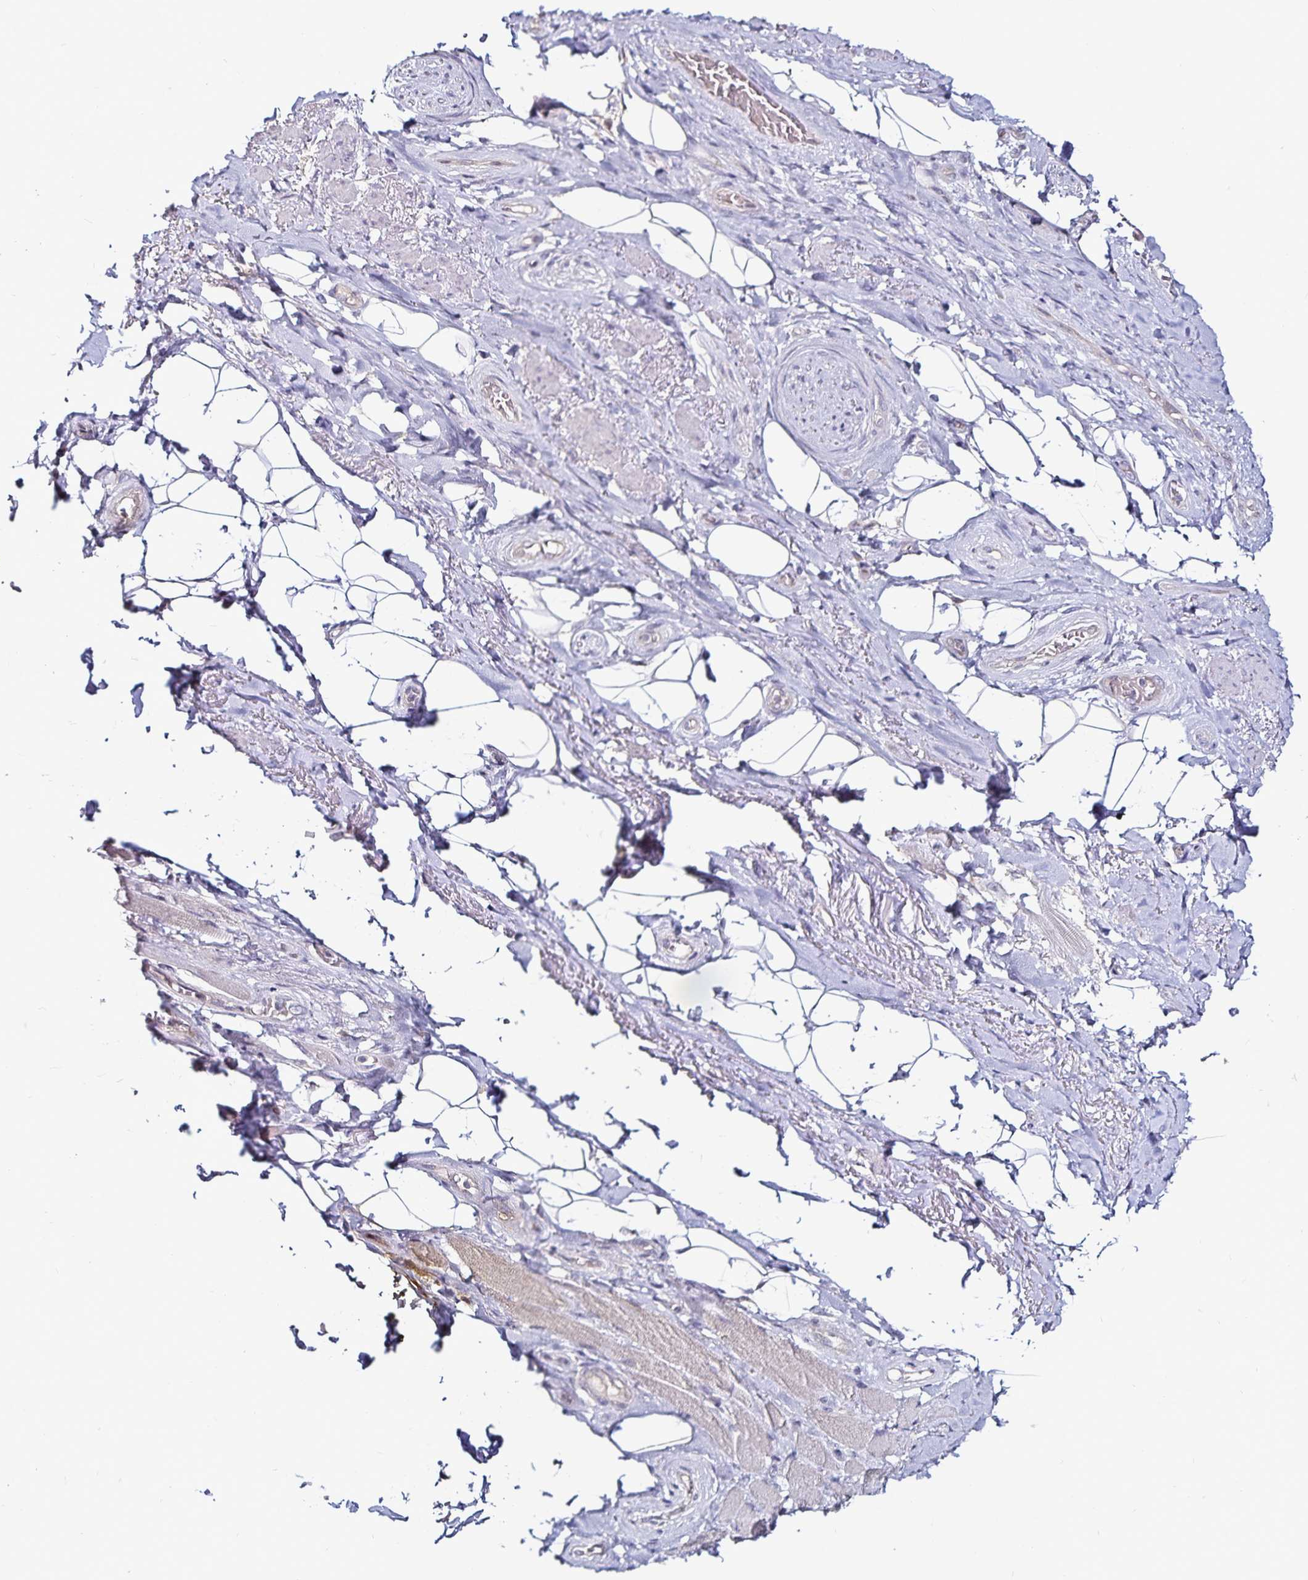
{"staining": {"intensity": "negative", "quantity": "none", "location": "none"}, "tissue": "adipose tissue", "cell_type": "Adipocytes", "image_type": "normal", "snomed": [{"axis": "morphology", "description": "Normal tissue, NOS"}, {"axis": "topography", "description": "Anal"}, {"axis": "topography", "description": "Peripheral nerve tissue"}], "caption": "Human adipose tissue stained for a protein using IHC shows no expression in adipocytes.", "gene": "ACSL5", "patient": {"sex": "male", "age": 53}}